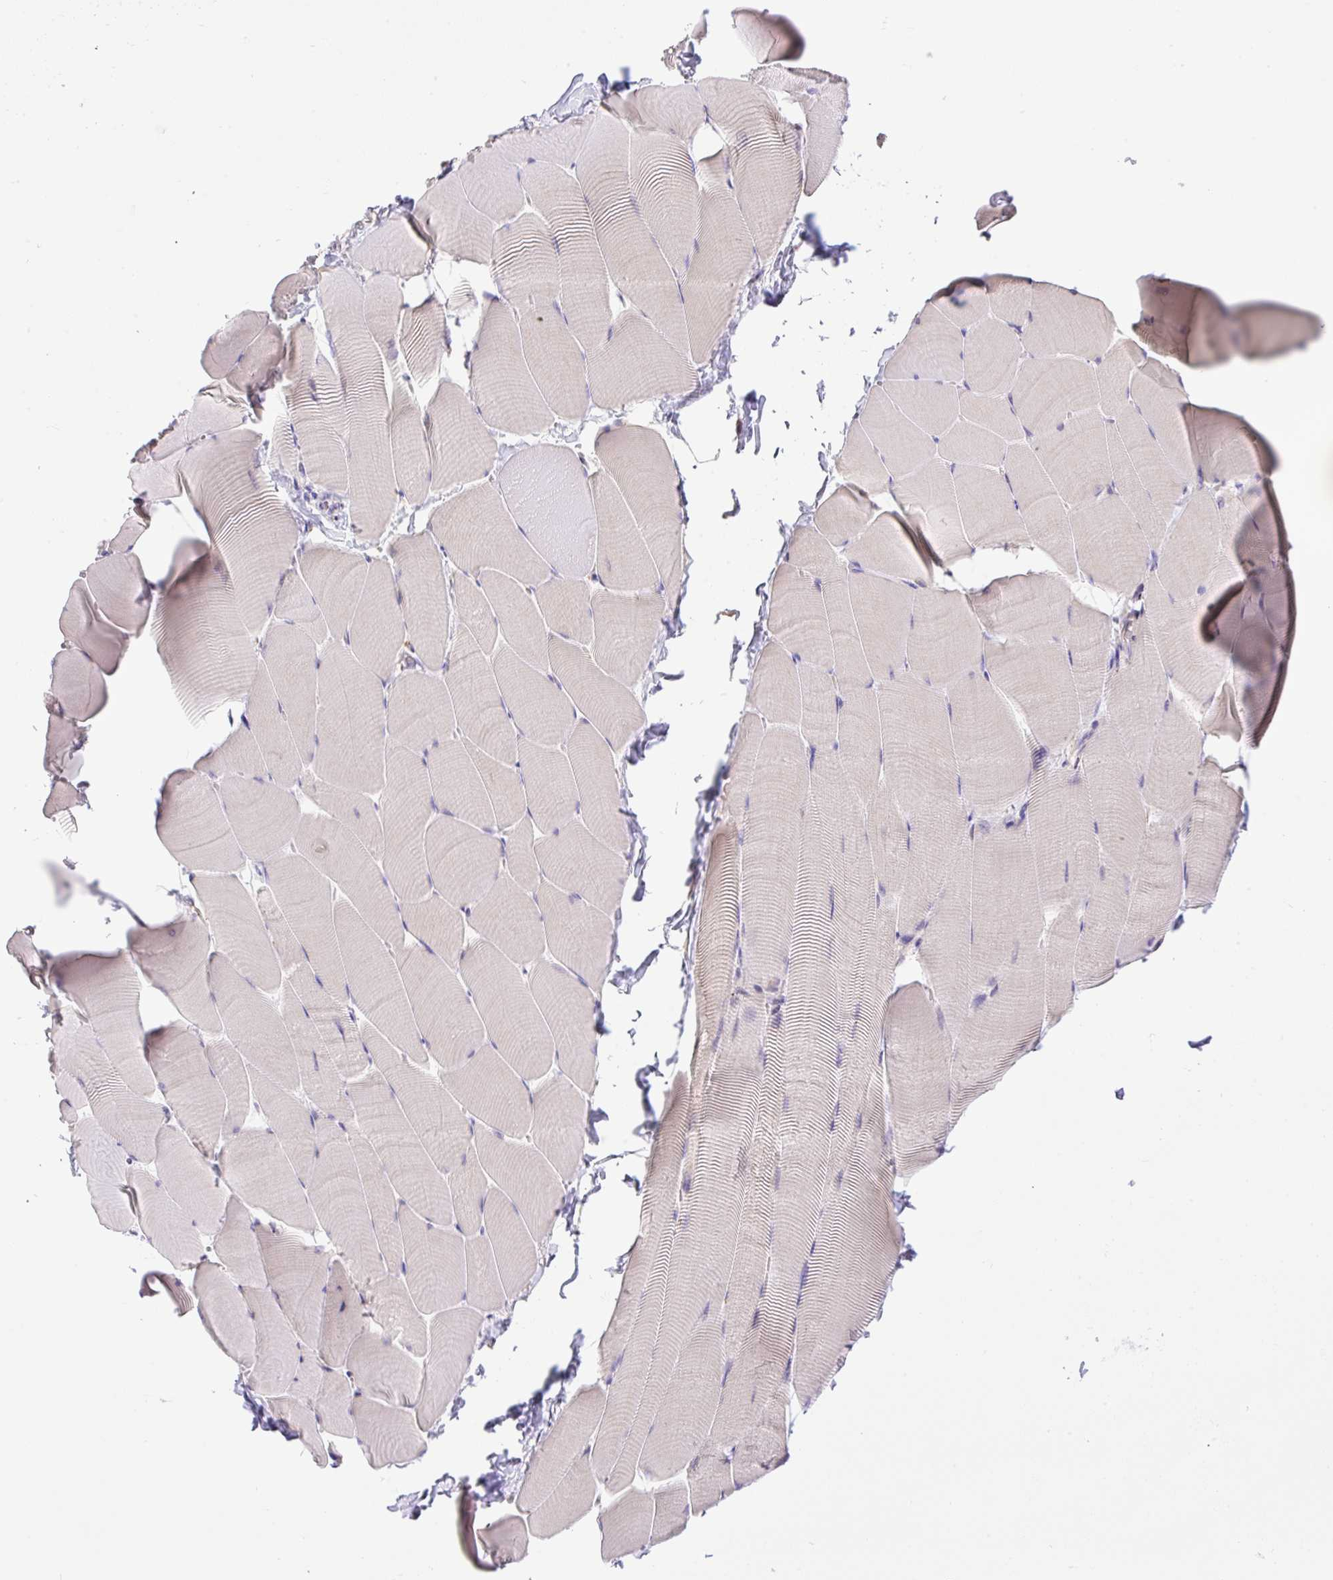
{"staining": {"intensity": "negative", "quantity": "none", "location": "none"}, "tissue": "skeletal muscle", "cell_type": "Myocytes", "image_type": "normal", "snomed": [{"axis": "morphology", "description": "Normal tissue, NOS"}, {"axis": "topography", "description": "Skeletal muscle"}], "caption": "IHC photomicrograph of normal skeletal muscle: human skeletal muscle stained with DAB displays no significant protein positivity in myocytes.", "gene": "POFUT1", "patient": {"sex": "male", "age": 25}}